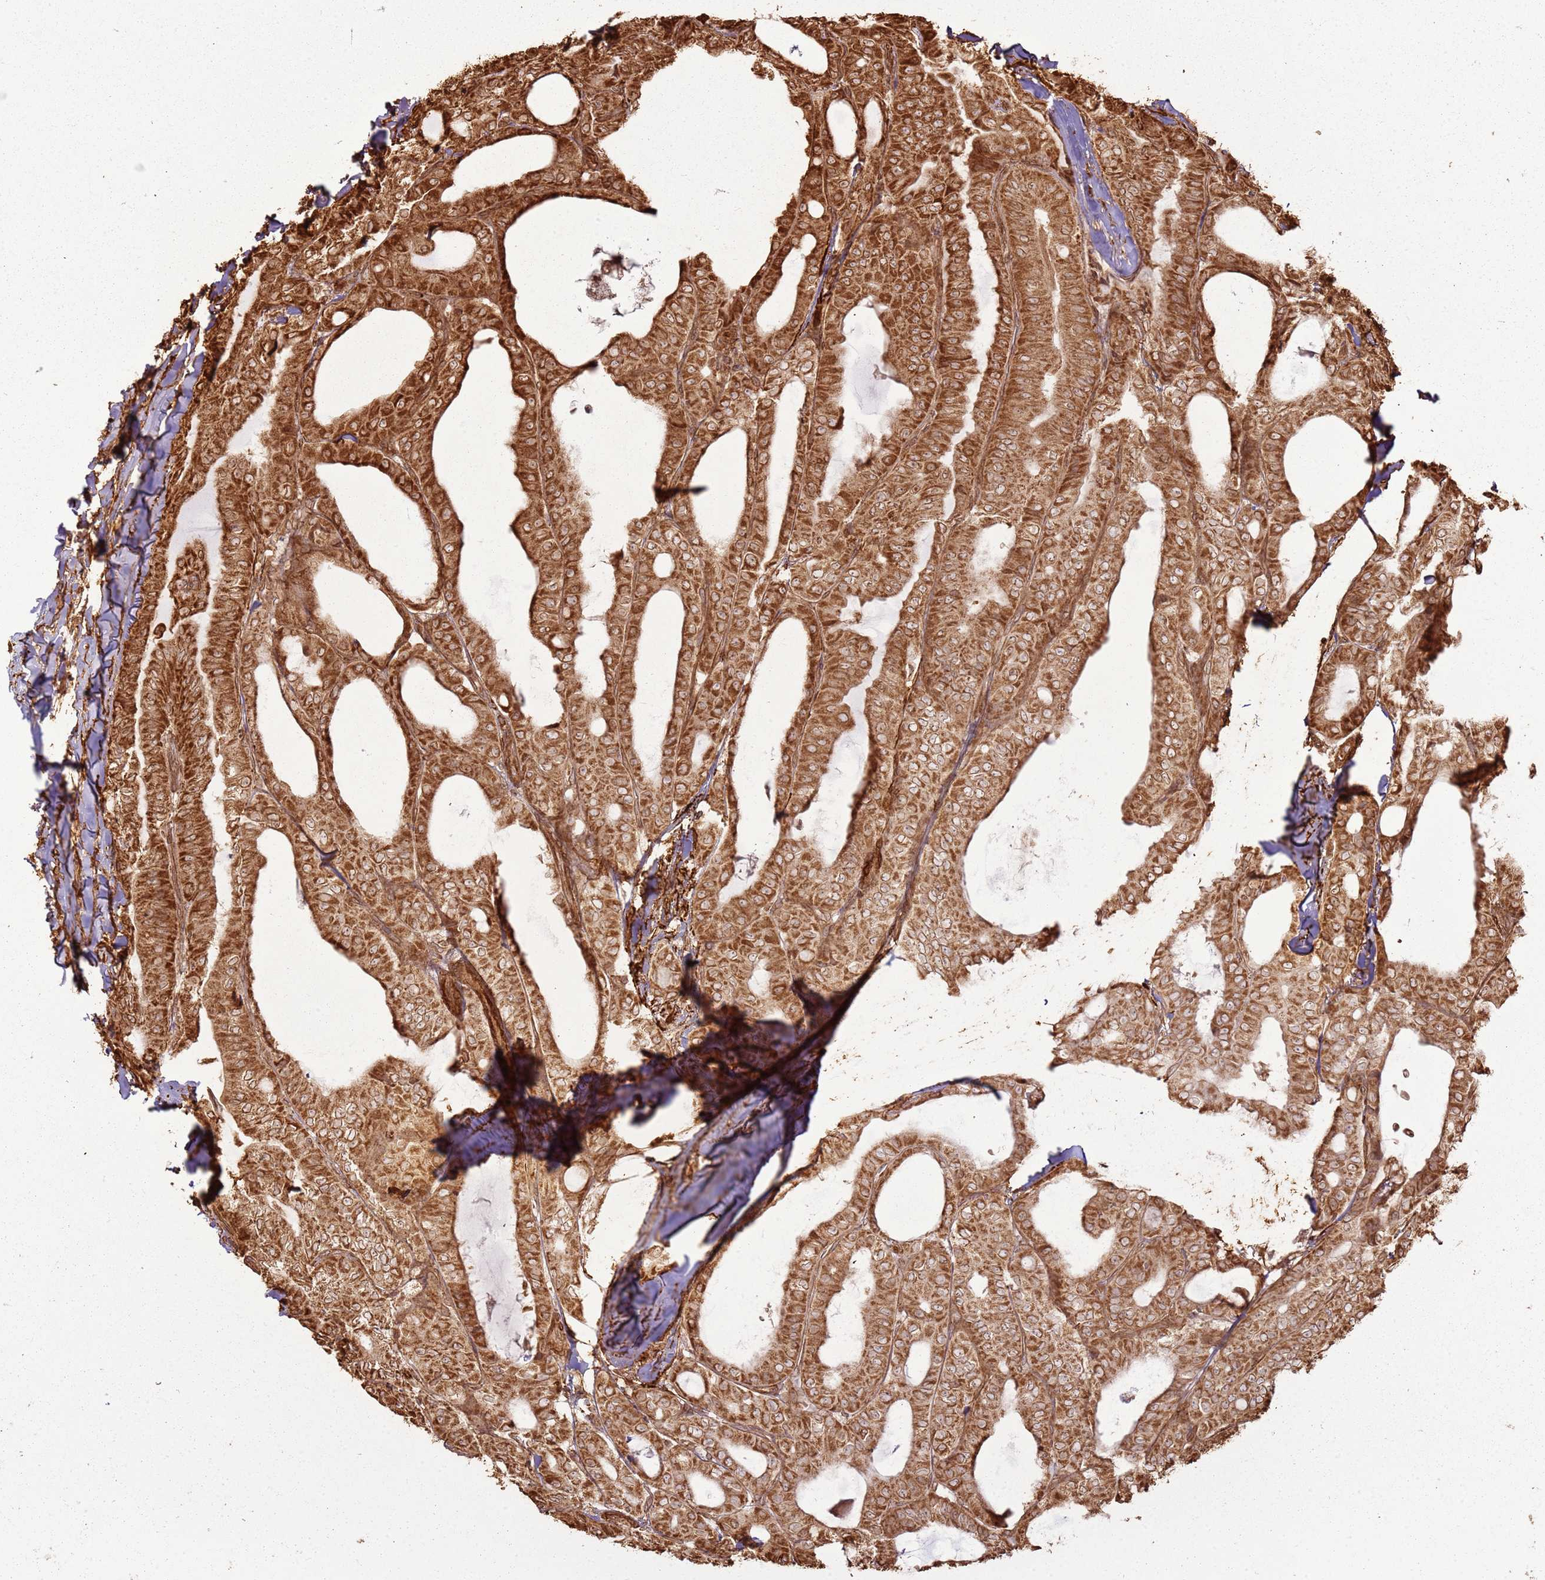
{"staining": {"intensity": "strong", "quantity": ">75%", "location": "cytoplasmic/membranous"}, "tissue": "thyroid cancer", "cell_type": "Tumor cells", "image_type": "cancer", "snomed": [{"axis": "morphology", "description": "Papillary adenocarcinoma, NOS"}, {"axis": "topography", "description": "Thyroid gland"}], "caption": "A brown stain highlights strong cytoplasmic/membranous staining of a protein in human papillary adenocarcinoma (thyroid) tumor cells. (Brightfield microscopy of DAB IHC at high magnification).", "gene": "DDX59", "patient": {"sex": "female", "age": 68}}